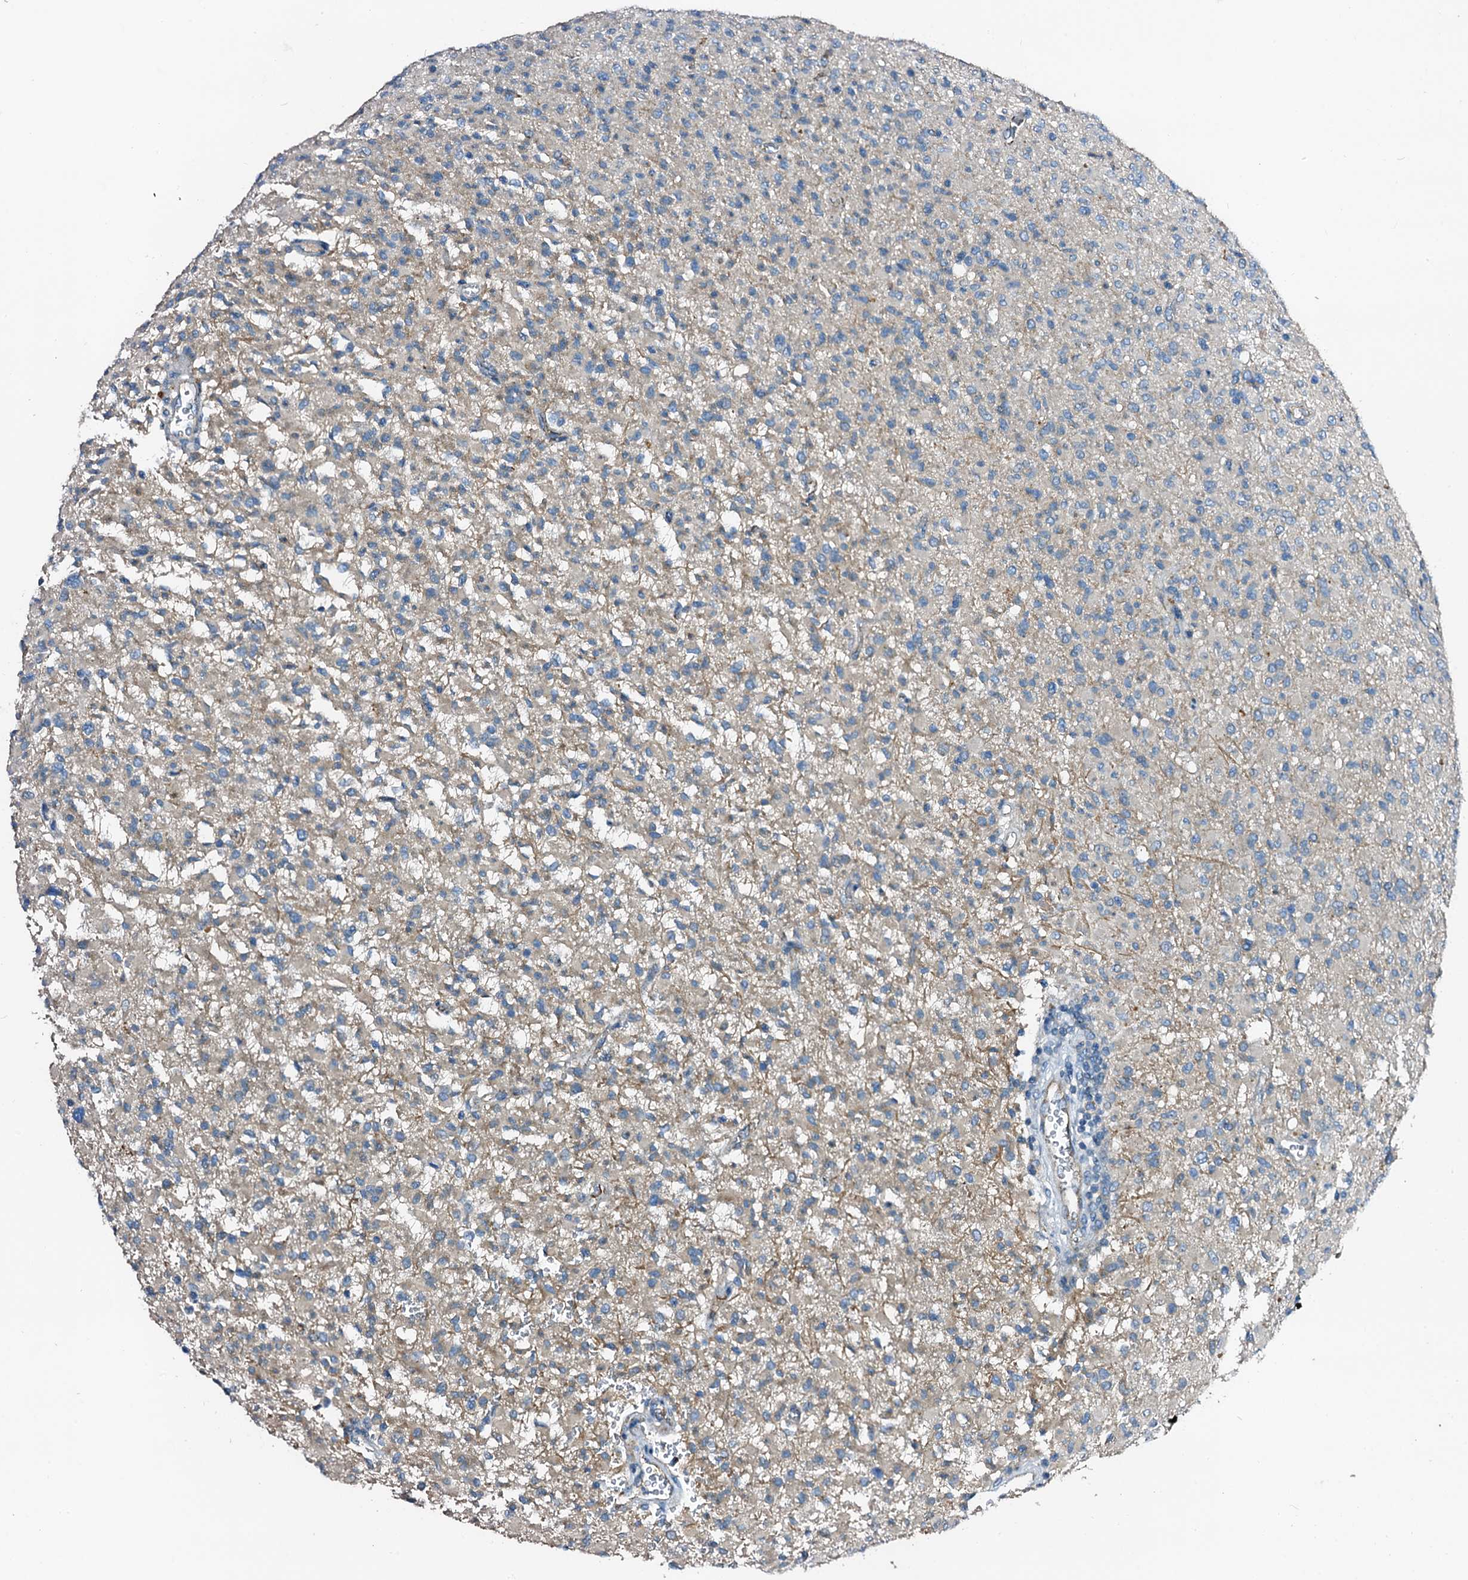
{"staining": {"intensity": "negative", "quantity": "none", "location": "none"}, "tissue": "glioma", "cell_type": "Tumor cells", "image_type": "cancer", "snomed": [{"axis": "morphology", "description": "Glioma, malignant, High grade"}, {"axis": "topography", "description": "Brain"}], "caption": "High power microscopy histopathology image of an IHC micrograph of malignant glioma (high-grade), revealing no significant positivity in tumor cells.", "gene": "FIBIN", "patient": {"sex": "female", "age": 57}}